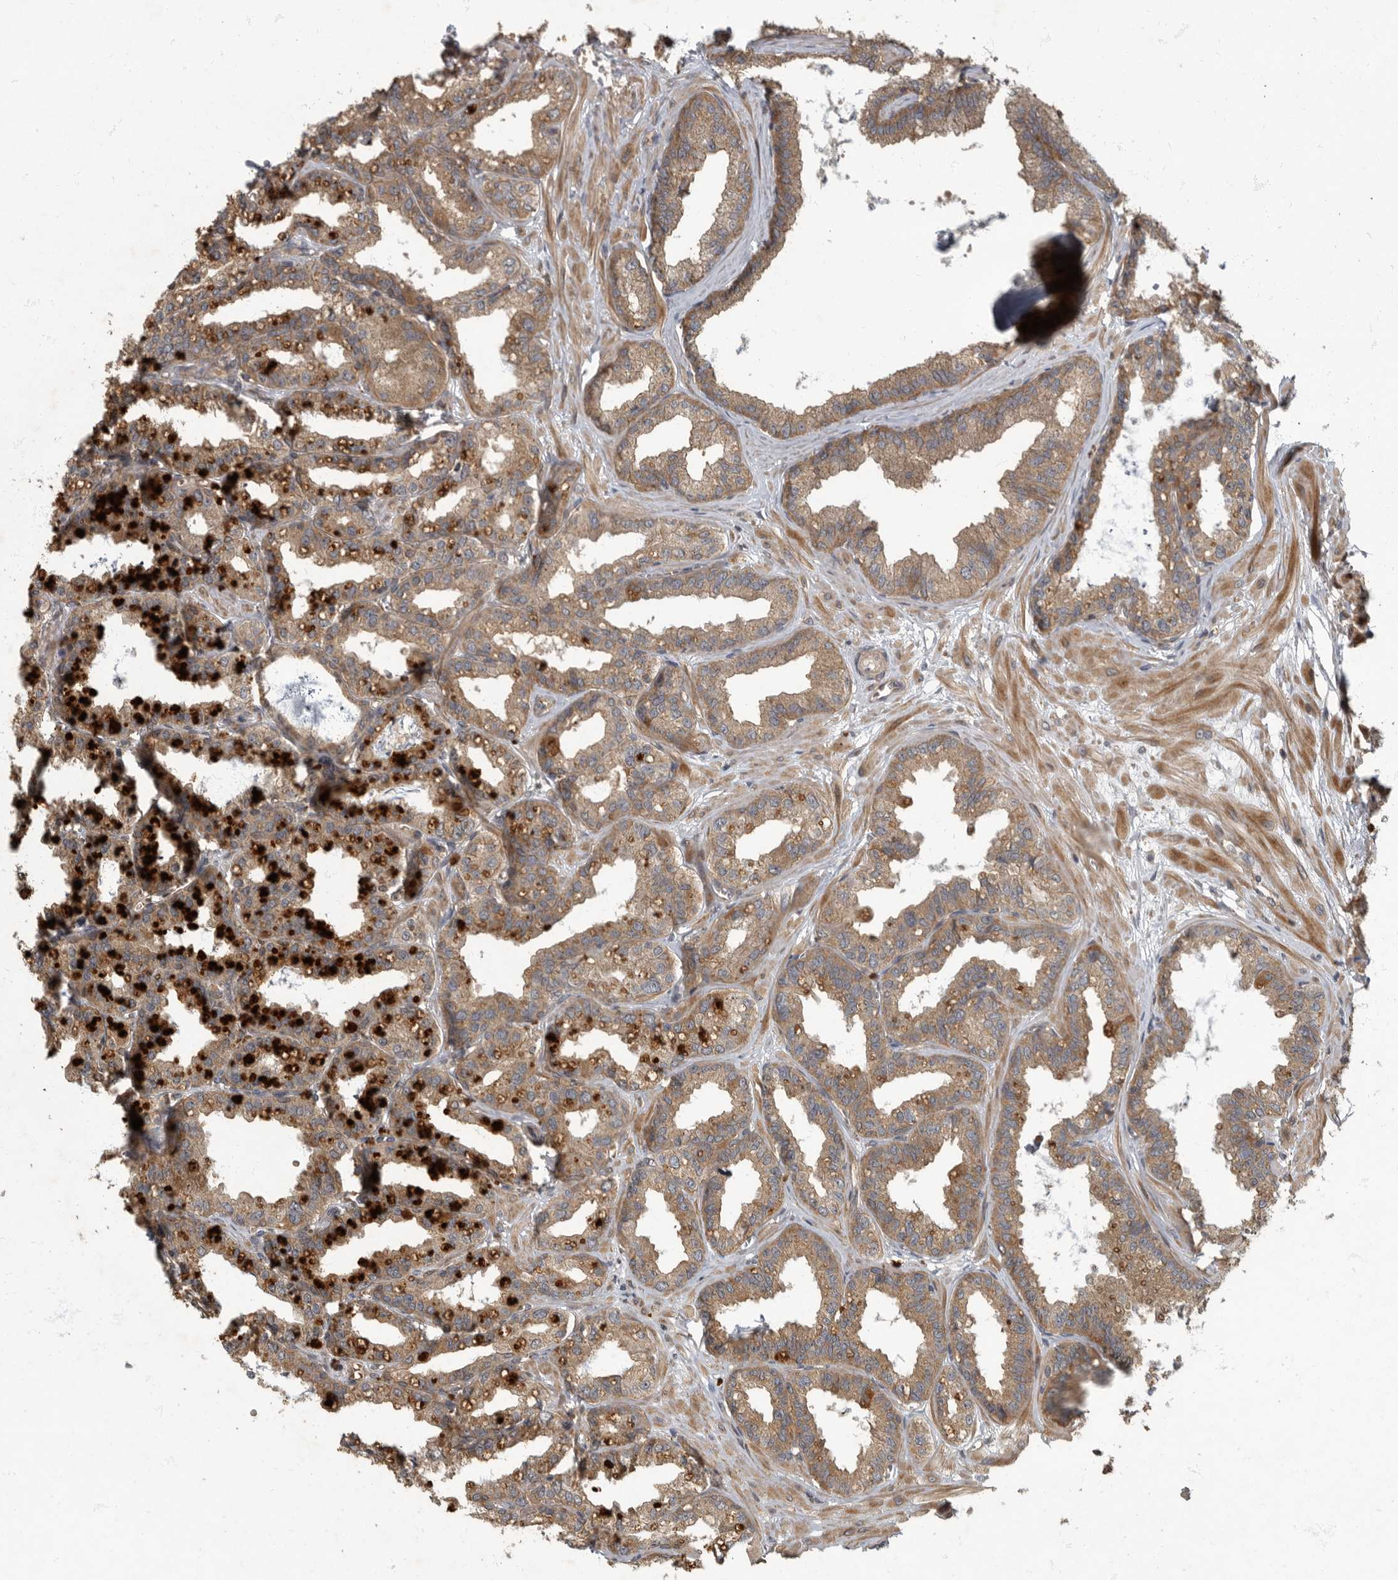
{"staining": {"intensity": "moderate", "quantity": ">75%", "location": "cytoplasmic/membranous"}, "tissue": "seminal vesicle", "cell_type": "Glandular cells", "image_type": "normal", "snomed": [{"axis": "morphology", "description": "Normal tissue, NOS"}, {"axis": "topography", "description": "Prostate"}, {"axis": "topography", "description": "Seminal veicle"}], "caption": "Glandular cells display medium levels of moderate cytoplasmic/membranous positivity in about >75% of cells in unremarkable seminal vesicle. (brown staining indicates protein expression, while blue staining denotes nuclei).", "gene": "IQCK", "patient": {"sex": "male", "age": 51}}